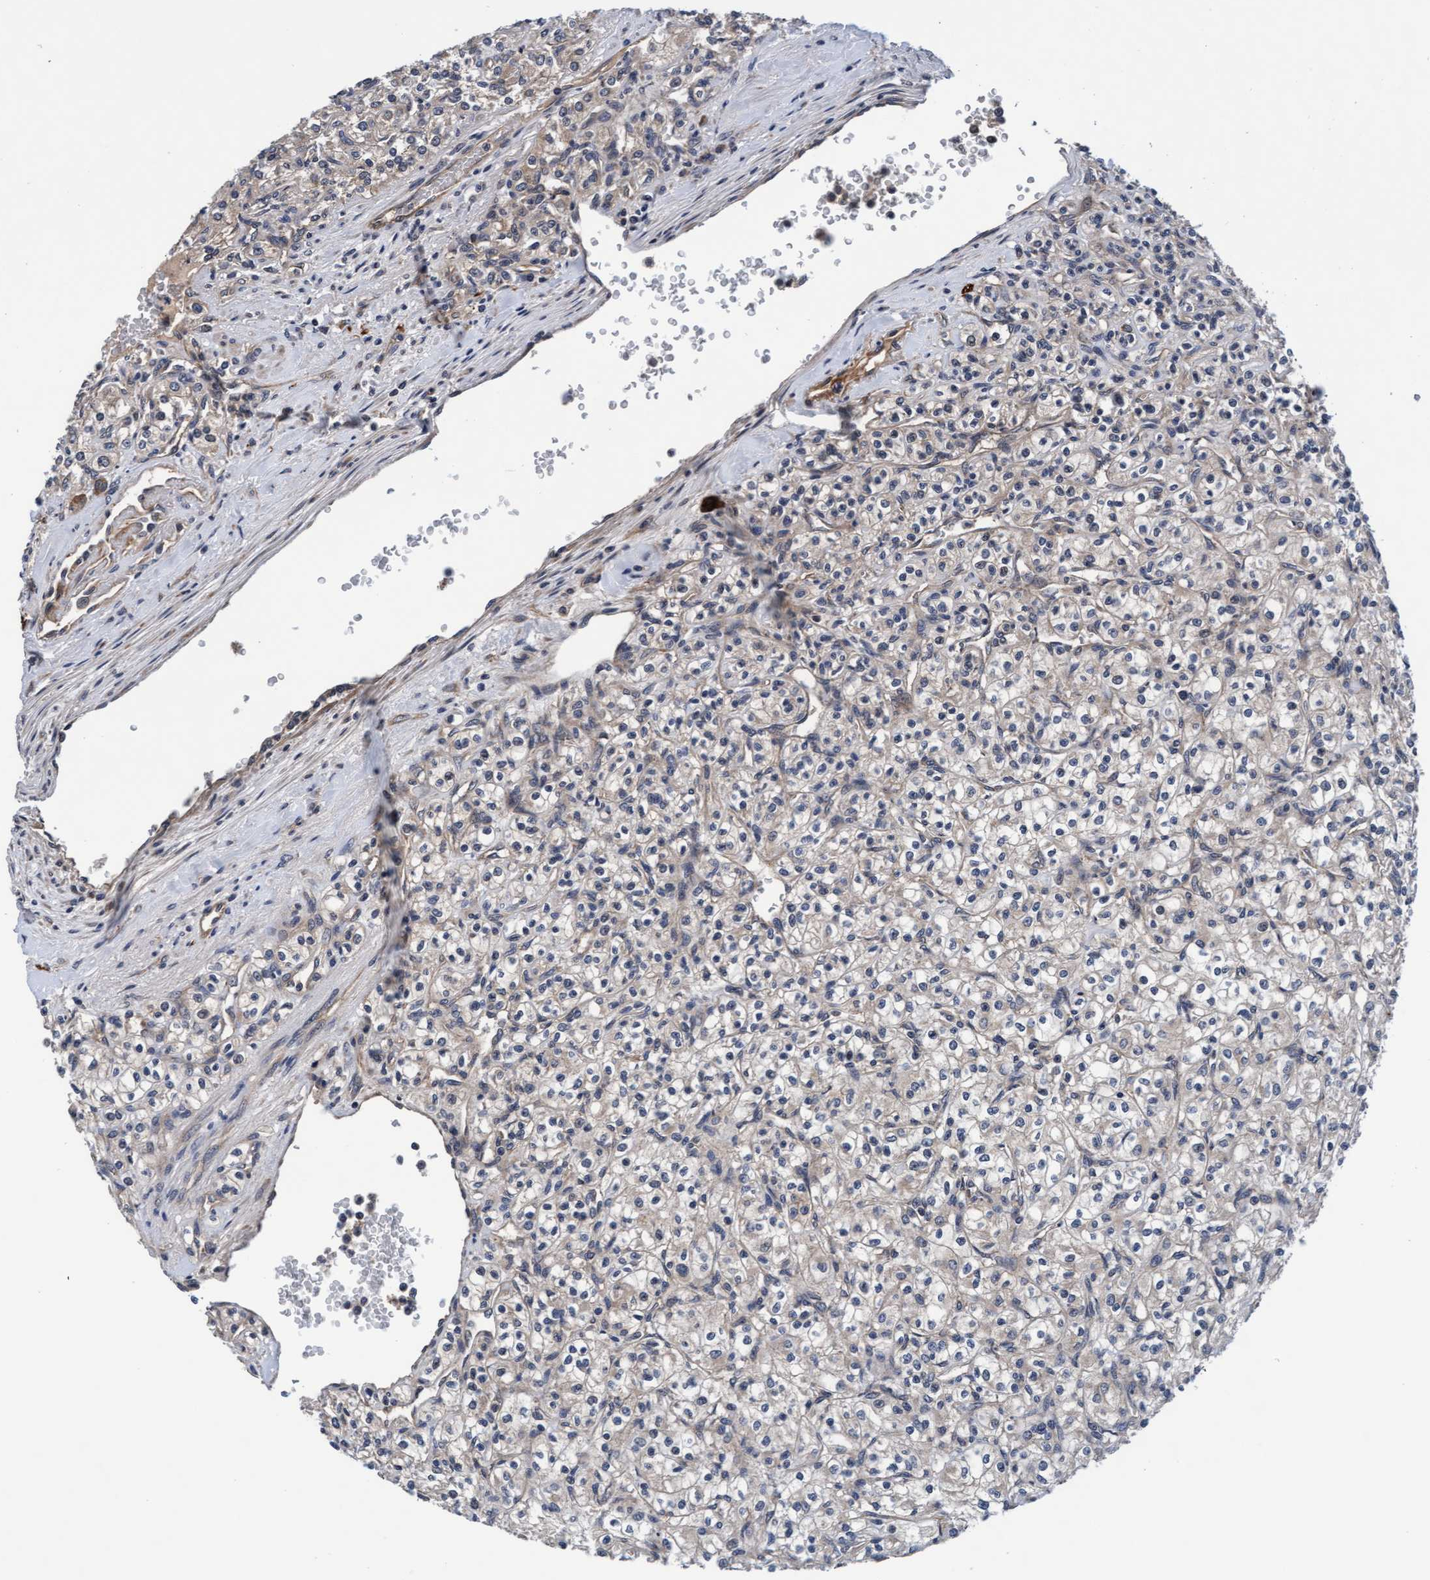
{"staining": {"intensity": "negative", "quantity": "none", "location": "none"}, "tissue": "renal cancer", "cell_type": "Tumor cells", "image_type": "cancer", "snomed": [{"axis": "morphology", "description": "Adenocarcinoma, NOS"}, {"axis": "topography", "description": "Kidney"}], "caption": "Adenocarcinoma (renal) was stained to show a protein in brown. There is no significant expression in tumor cells.", "gene": "EFCAB13", "patient": {"sex": "male", "age": 77}}